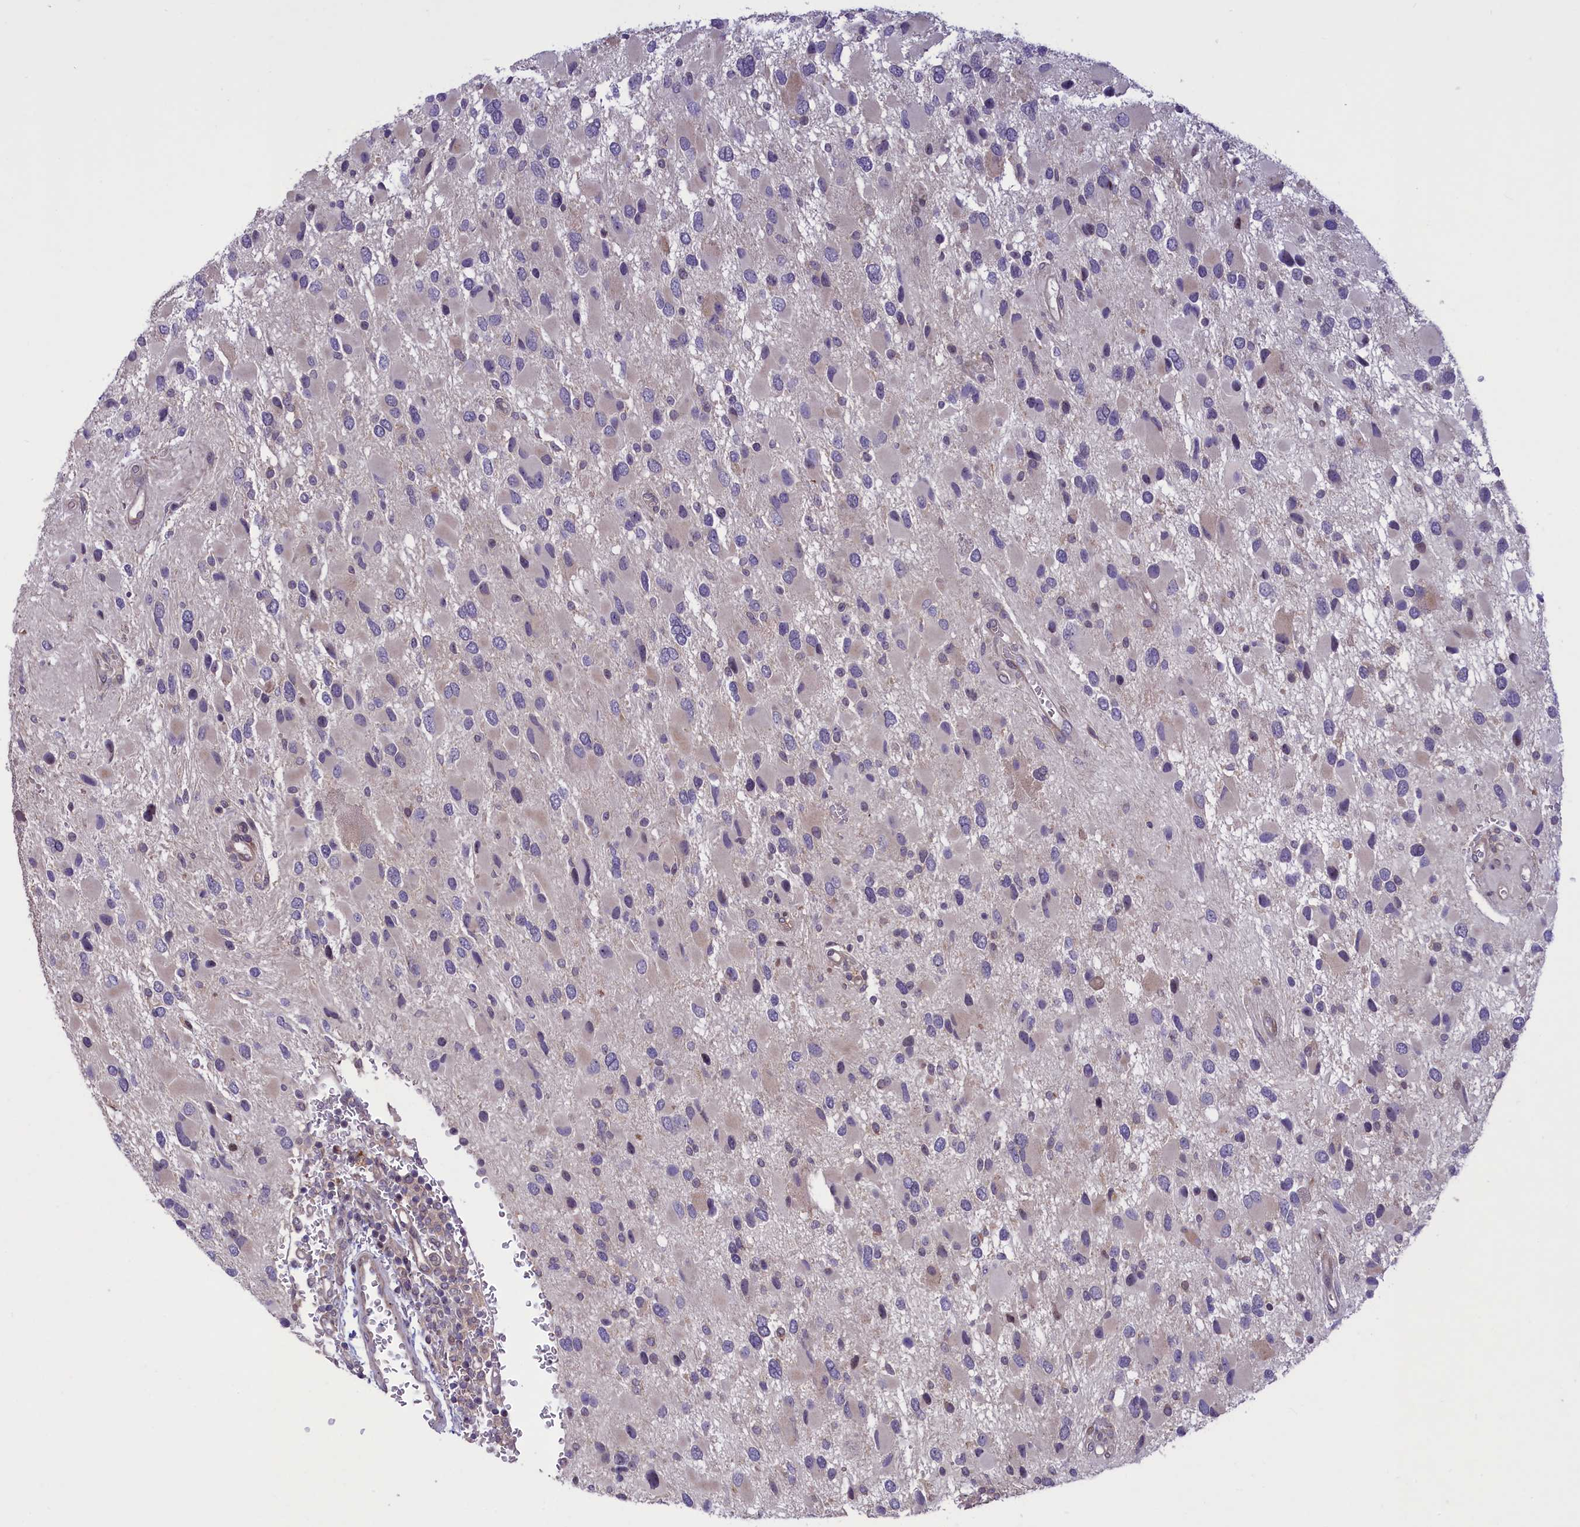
{"staining": {"intensity": "negative", "quantity": "none", "location": "none"}, "tissue": "glioma", "cell_type": "Tumor cells", "image_type": "cancer", "snomed": [{"axis": "morphology", "description": "Glioma, malignant, High grade"}, {"axis": "topography", "description": "Brain"}], "caption": "IHC photomicrograph of neoplastic tissue: high-grade glioma (malignant) stained with DAB (3,3'-diaminobenzidine) shows no significant protein positivity in tumor cells.", "gene": "MAN2C1", "patient": {"sex": "male", "age": 53}}